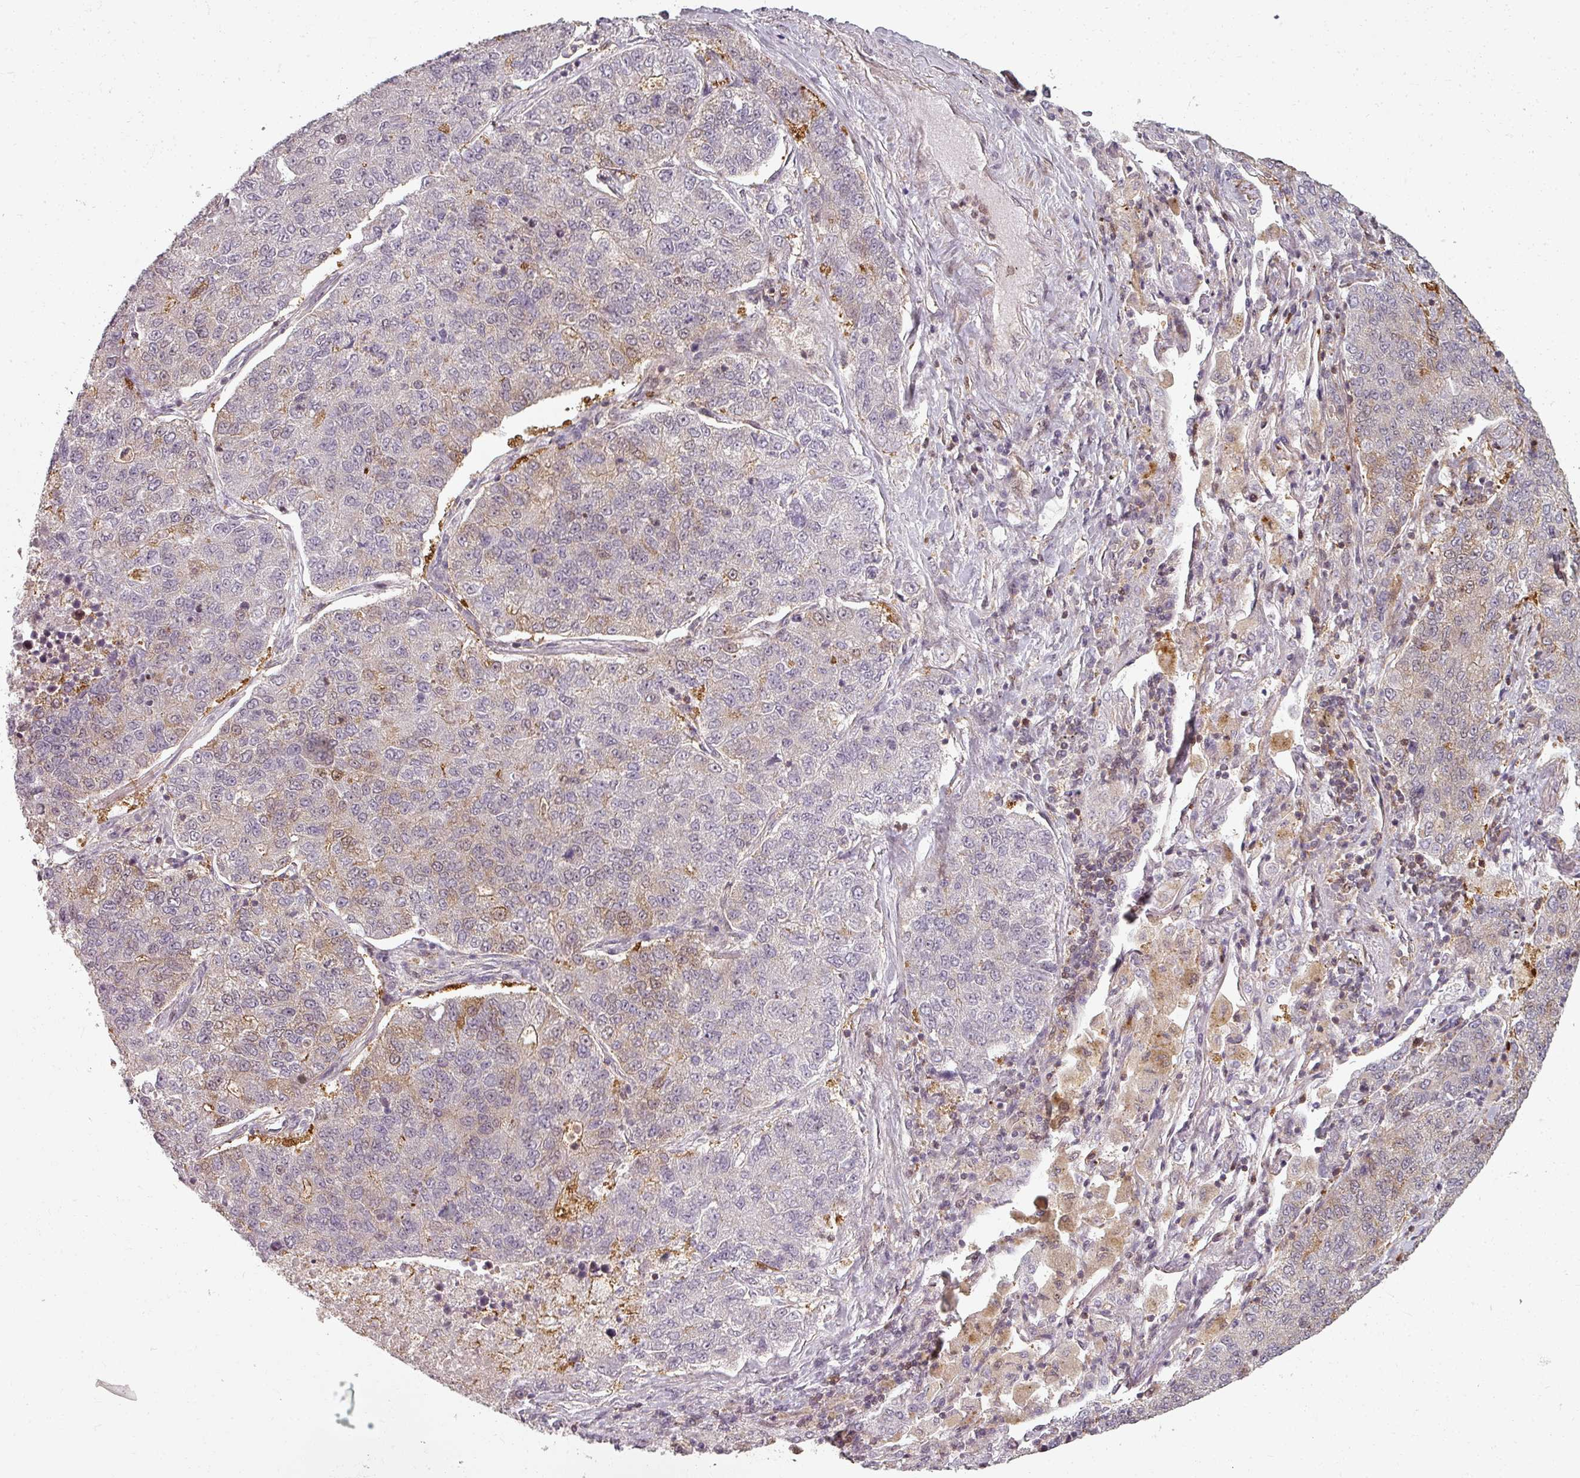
{"staining": {"intensity": "weak", "quantity": "25%-75%", "location": "cytoplasmic/membranous"}, "tissue": "lung cancer", "cell_type": "Tumor cells", "image_type": "cancer", "snomed": [{"axis": "morphology", "description": "Adenocarcinoma, NOS"}, {"axis": "topography", "description": "Lung"}], "caption": "Immunohistochemistry image of human adenocarcinoma (lung) stained for a protein (brown), which exhibits low levels of weak cytoplasmic/membranous positivity in about 25%-75% of tumor cells.", "gene": "CLIC1", "patient": {"sex": "male", "age": 49}}